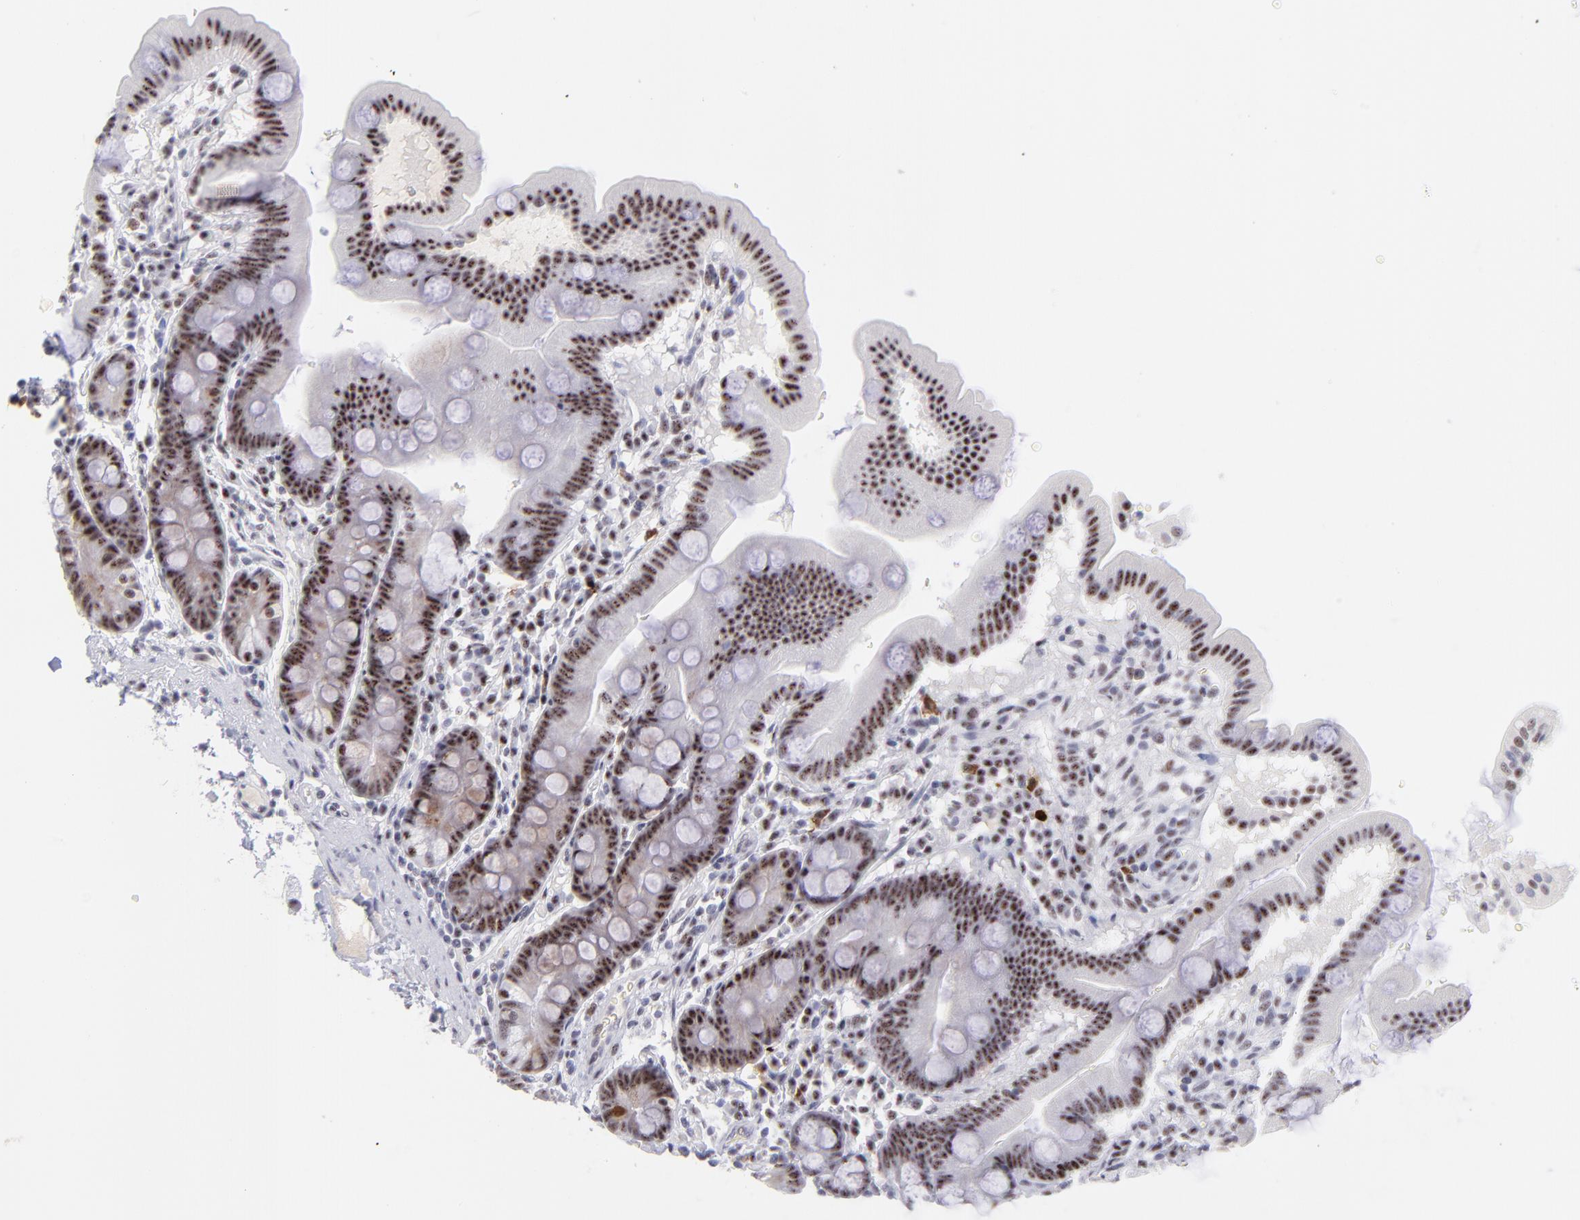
{"staining": {"intensity": "moderate", "quantity": ">75%", "location": "nuclear"}, "tissue": "duodenum", "cell_type": "Glandular cells", "image_type": "normal", "snomed": [{"axis": "morphology", "description": "Normal tissue, NOS"}, {"axis": "topography", "description": "Duodenum"}], "caption": "Brown immunohistochemical staining in normal human duodenum displays moderate nuclear positivity in approximately >75% of glandular cells. (DAB = brown stain, brightfield microscopy at high magnification).", "gene": "CDC25C", "patient": {"sex": "male", "age": 50}}